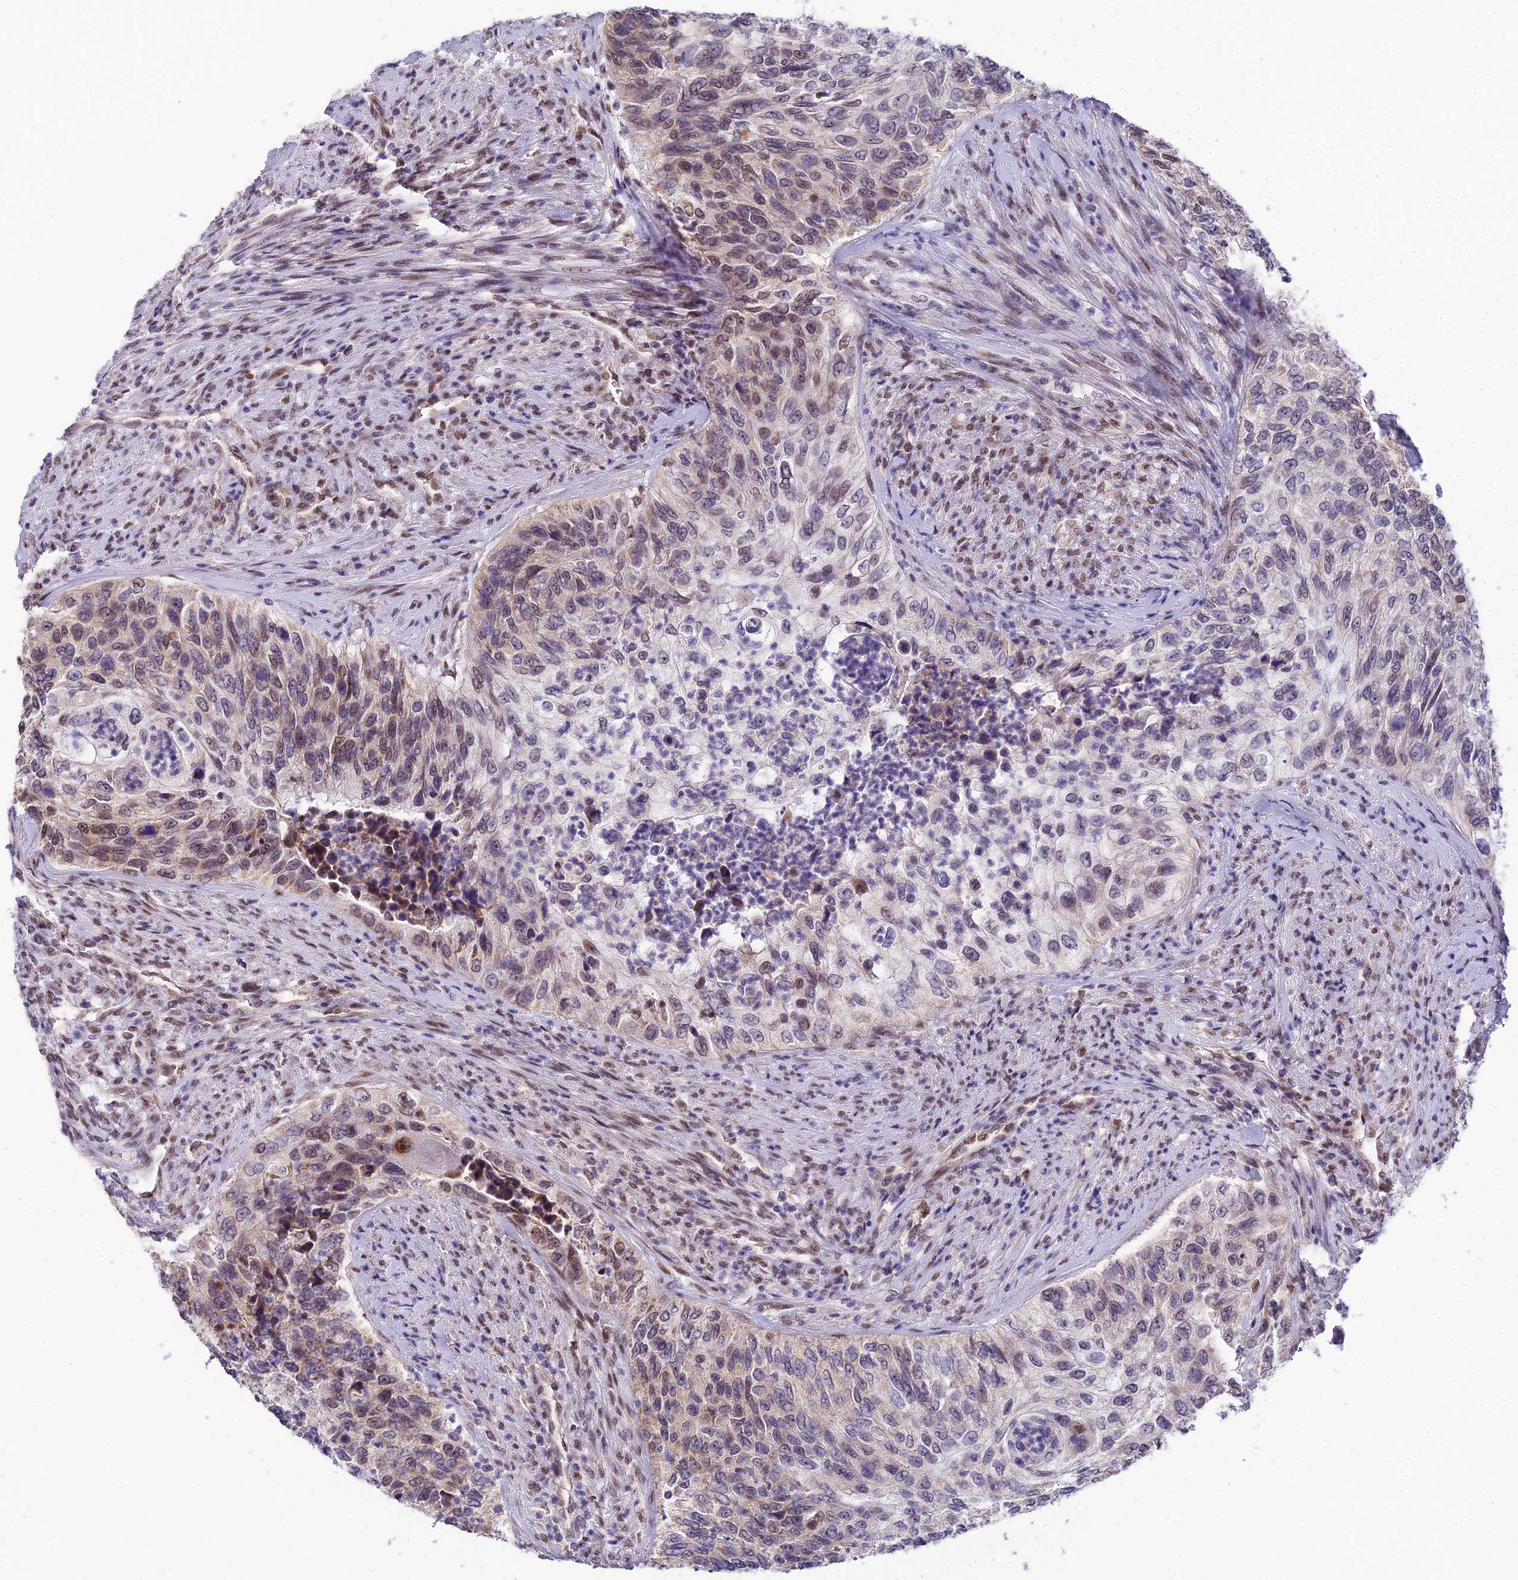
{"staining": {"intensity": "weak", "quantity": "25%-75%", "location": "nuclear"}, "tissue": "urothelial cancer", "cell_type": "Tumor cells", "image_type": "cancer", "snomed": [{"axis": "morphology", "description": "Urothelial carcinoma, High grade"}, {"axis": "topography", "description": "Urinary bladder"}], "caption": "Urothelial cancer tissue reveals weak nuclear positivity in approximately 25%-75% of tumor cells, visualized by immunohistochemistry. (DAB IHC, brown staining for protein, blue staining for nuclei).", "gene": "C2orf49", "patient": {"sex": "female", "age": 60}}